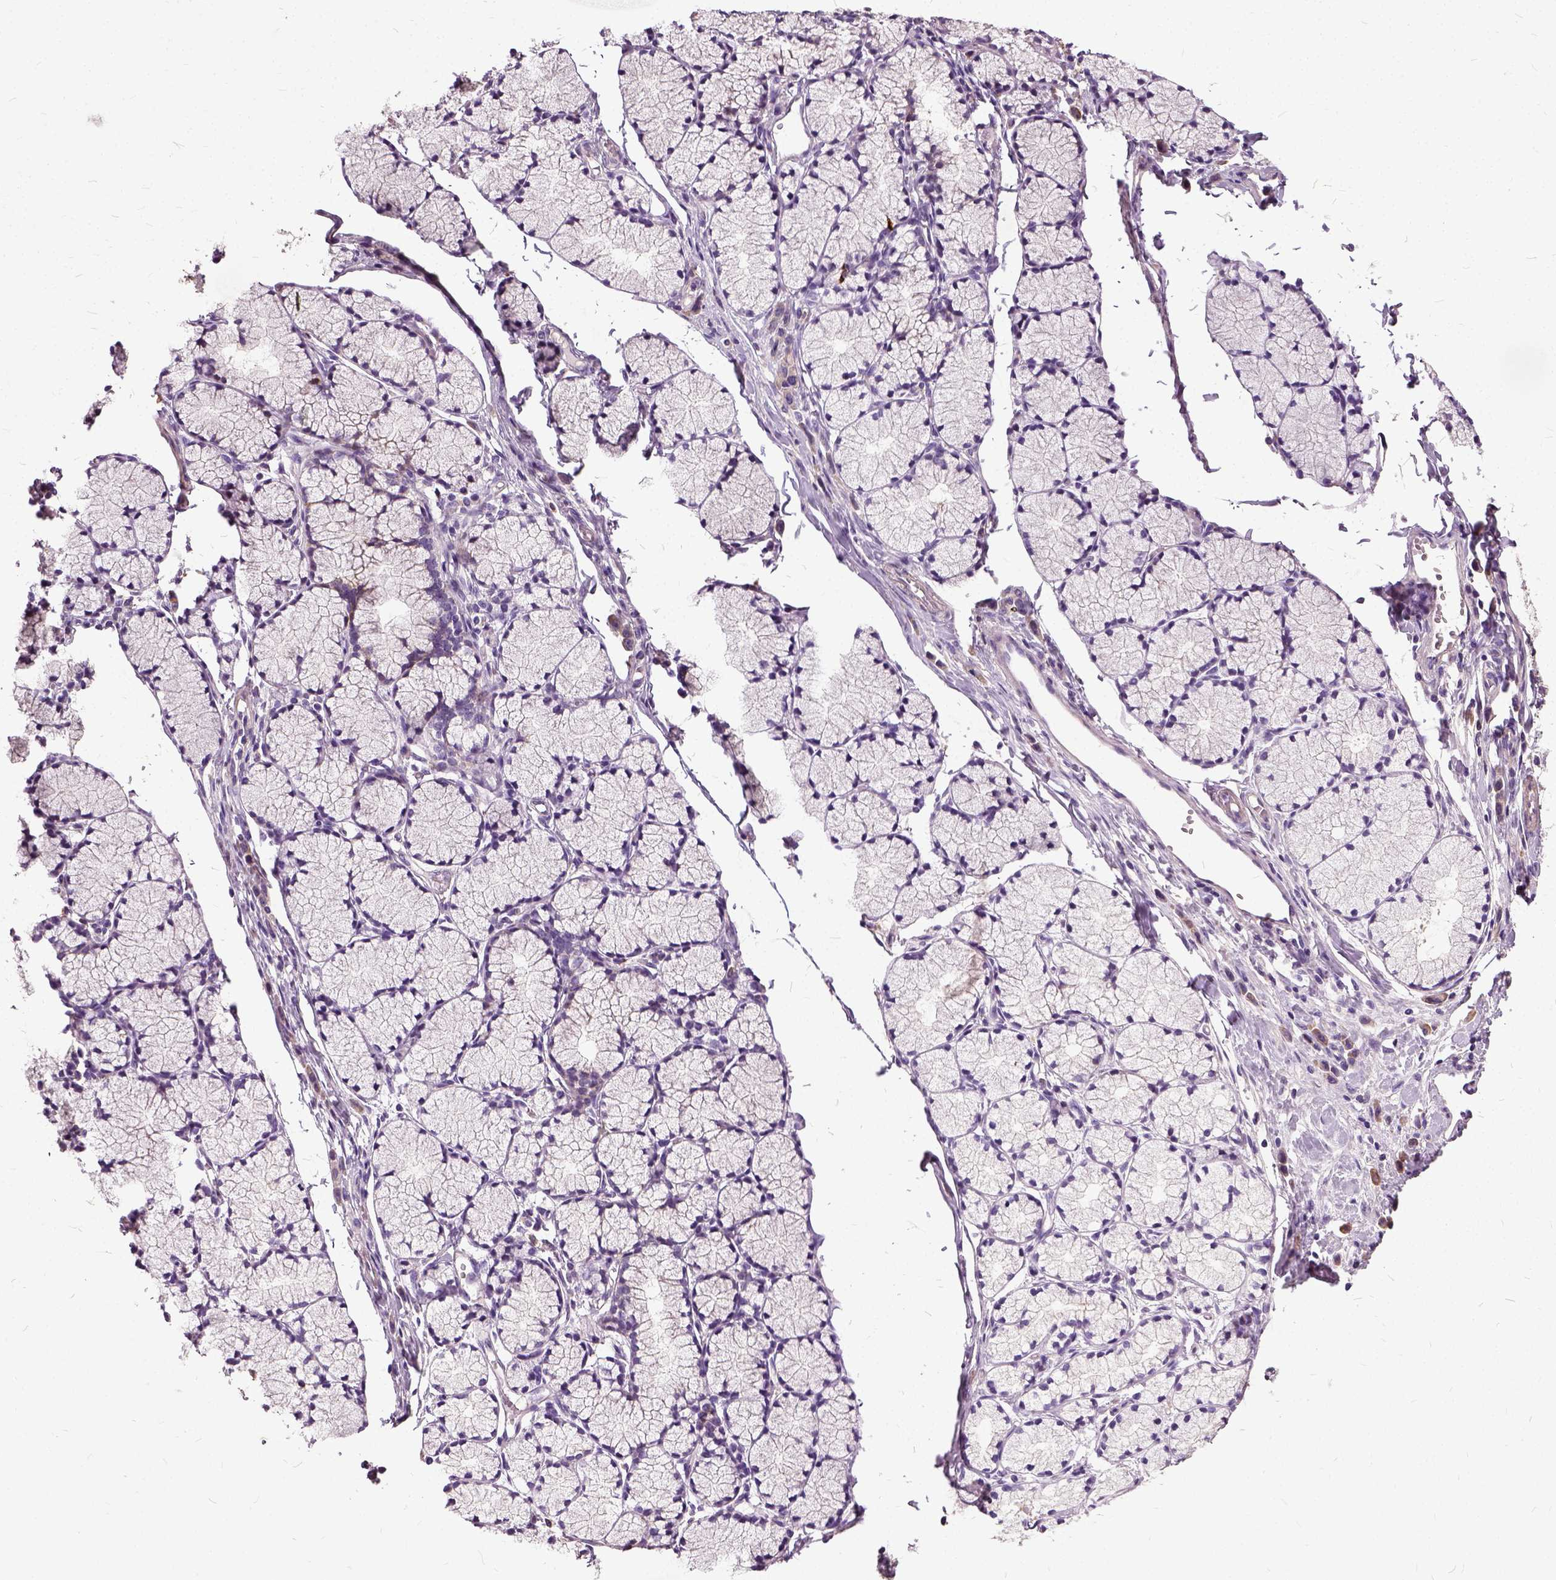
{"staining": {"intensity": "weak", "quantity": ">75%", "location": "cytoplasmic/membranous"}, "tissue": "stomach cancer", "cell_type": "Tumor cells", "image_type": "cancer", "snomed": [{"axis": "morphology", "description": "Adenocarcinoma, NOS"}, {"axis": "topography", "description": "Stomach"}], "caption": "Tumor cells display weak cytoplasmic/membranous staining in approximately >75% of cells in adenocarcinoma (stomach).", "gene": "ILRUN", "patient": {"sex": "male", "age": 47}}